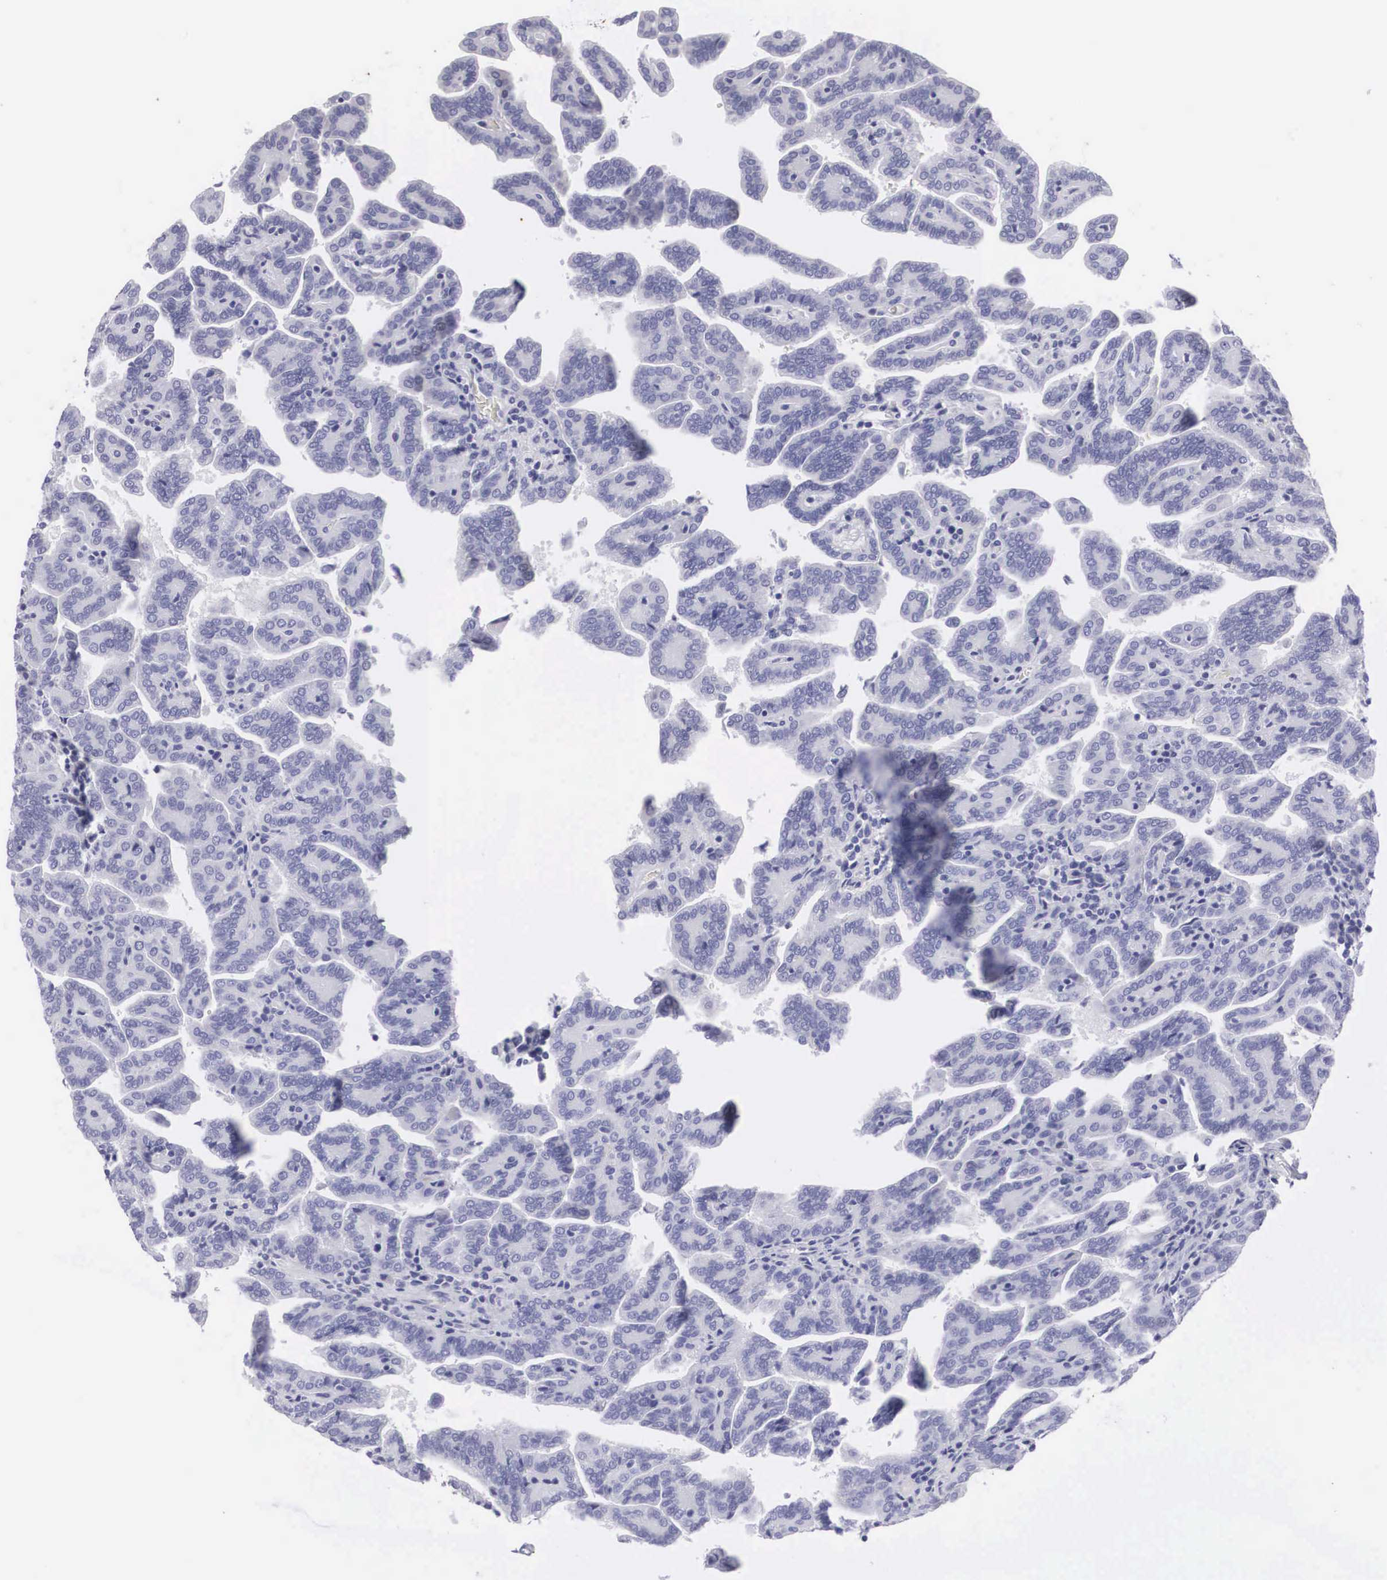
{"staining": {"intensity": "negative", "quantity": "none", "location": "none"}, "tissue": "renal cancer", "cell_type": "Tumor cells", "image_type": "cancer", "snomed": [{"axis": "morphology", "description": "Adenocarcinoma, NOS"}, {"axis": "topography", "description": "Kidney"}], "caption": "Immunohistochemical staining of human adenocarcinoma (renal) displays no significant staining in tumor cells.", "gene": "ARMCX3", "patient": {"sex": "male", "age": 61}}